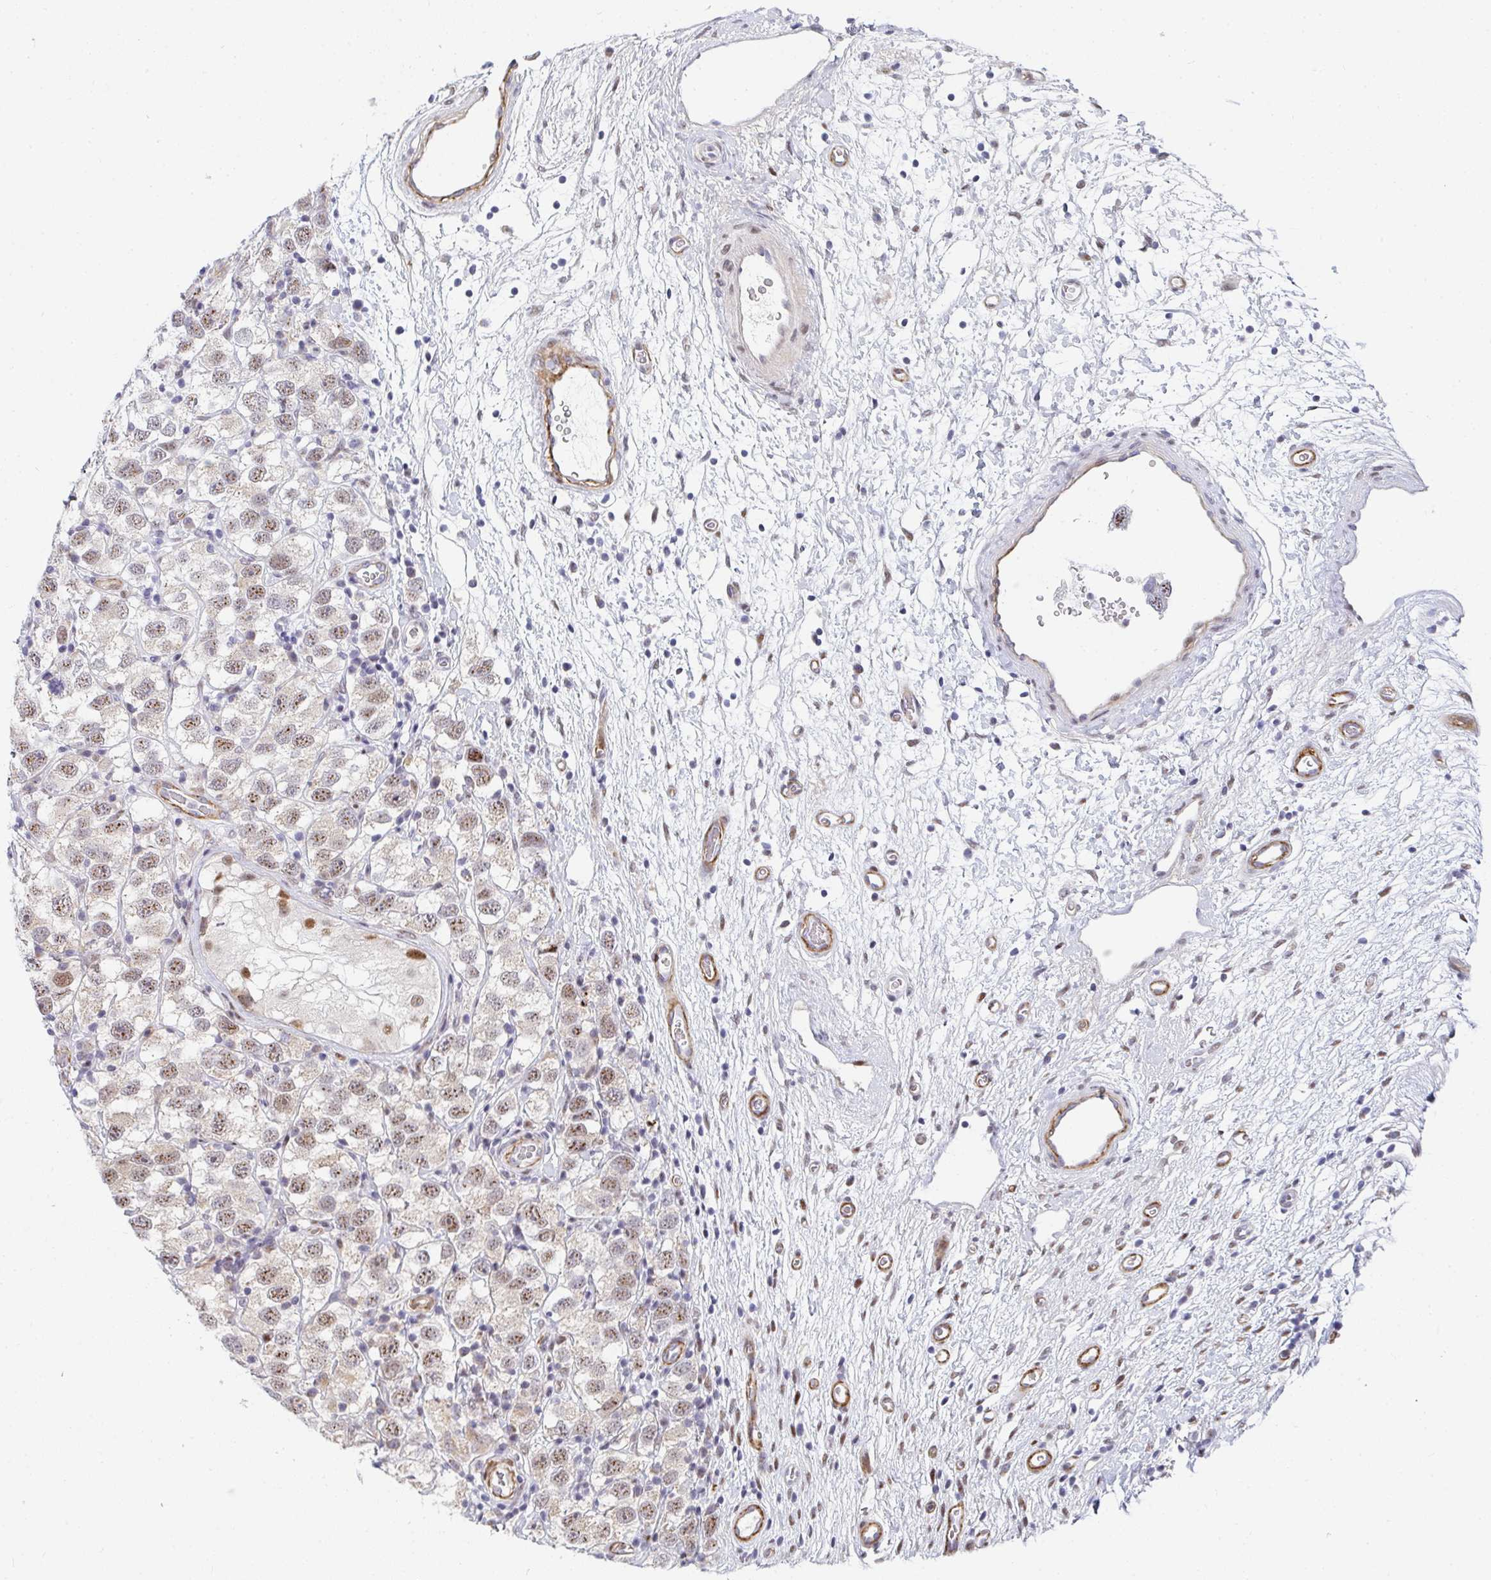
{"staining": {"intensity": "moderate", "quantity": ">75%", "location": "nuclear"}, "tissue": "testis cancer", "cell_type": "Tumor cells", "image_type": "cancer", "snomed": [{"axis": "morphology", "description": "Seminoma, NOS"}, {"axis": "topography", "description": "Testis"}], "caption": "Testis cancer (seminoma) stained with a brown dye exhibits moderate nuclear positive positivity in about >75% of tumor cells.", "gene": "ZIC3", "patient": {"sex": "male", "age": 26}}